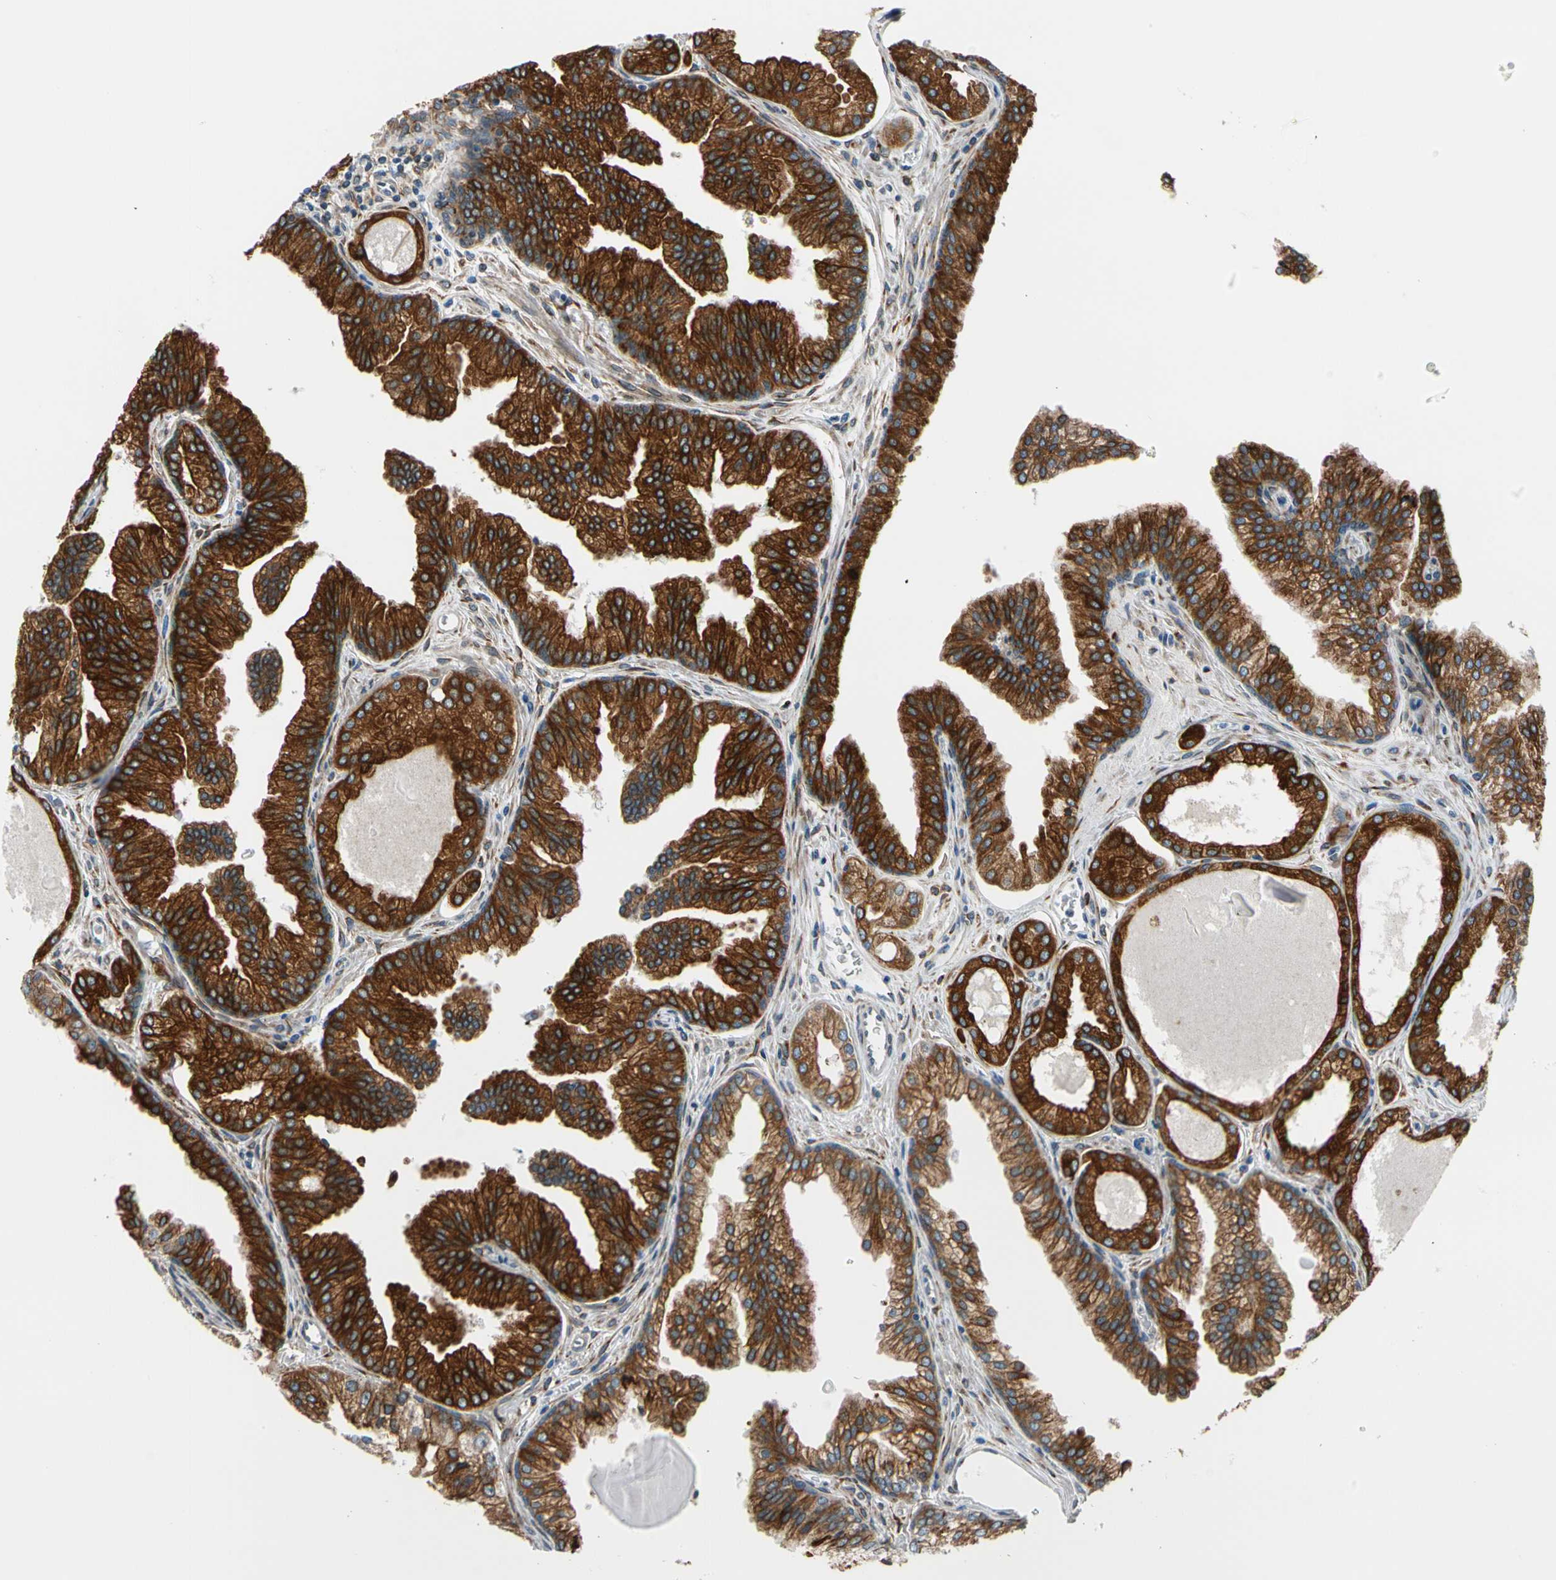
{"staining": {"intensity": "strong", "quantity": ">75%", "location": "cytoplasmic/membranous"}, "tissue": "prostate cancer", "cell_type": "Tumor cells", "image_type": "cancer", "snomed": [{"axis": "morphology", "description": "Adenocarcinoma, Low grade"}, {"axis": "topography", "description": "Prostate"}], "caption": "This is an image of immunohistochemistry (IHC) staining of adenocarcinoma (low-grade) (prostate), which shows strong staining in the cytoplasmic/membranous of tumor cells.", "gene": "NUCB1", "patient": {"sex": "male", "age": 59}}